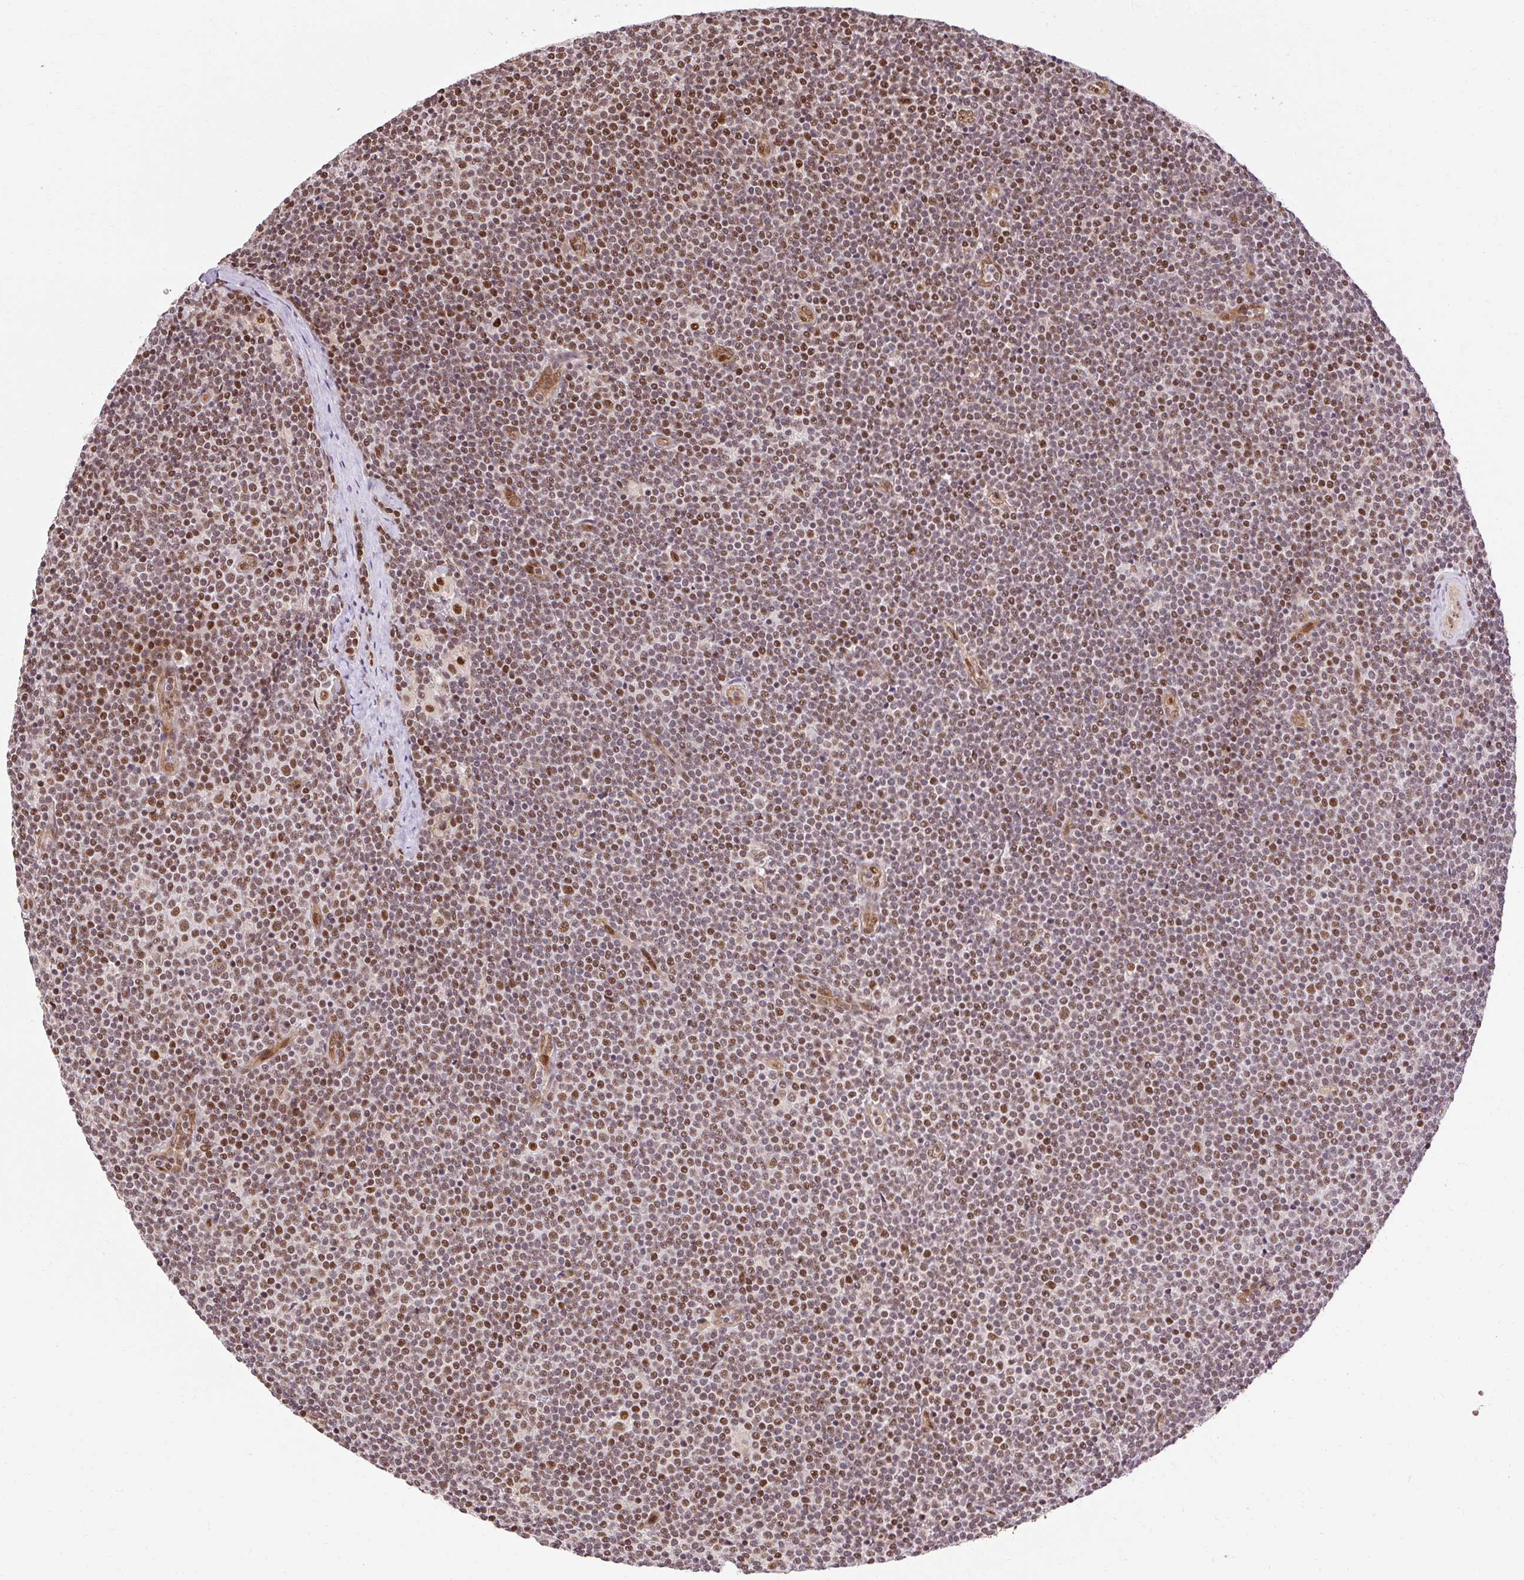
{"staining": {"intensity": "moderate", "quantity": ">75%", "location": "nuclear"}, "tissue": "lymphoma", "cell_type": "Tumor cells", "image_type": "cancer", "snomed": [{"axis": "morphology", "description": "Malignant lymphoma, non-Hodgkin's type, Low grade"}, {"axis": "topography", "description": "Lymph node"}], "caption": "IHC (DAB (3,3'-diaminobenzidine)) staining of lymphoma reveals moderate nuclear protein positivity in approximately >75% of tumor cells.", "gene": "MECOM", "patient": {"sex": "male", "age": 48}}